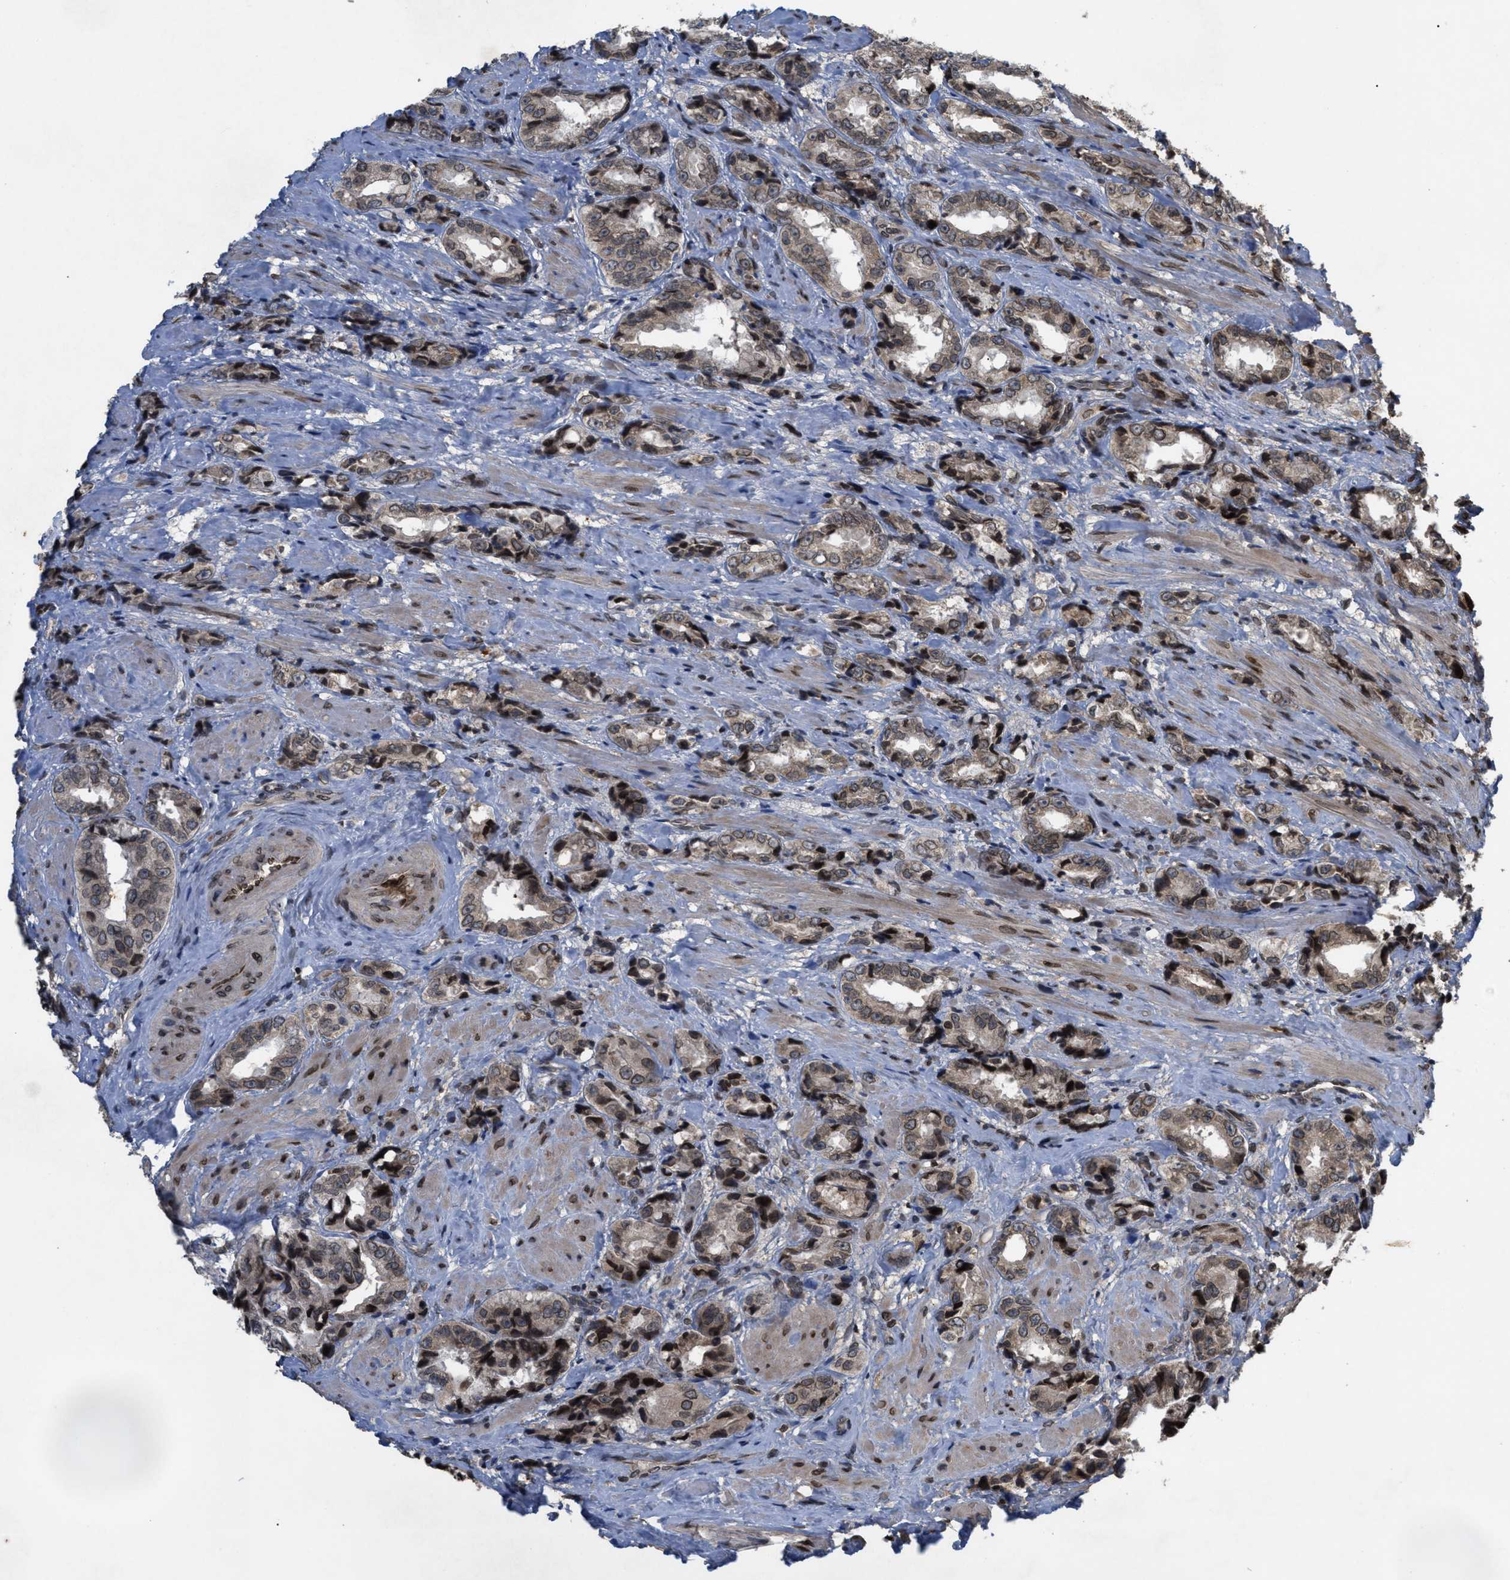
{"staining": {"intensity": "weak", "quantity": ">75%", "location": "cytoplasmic/membranous,nuclear"}, "tissue": "prostate cancer", "cell_type": "Tumor cells", "image_type": "cancer", "snomed": [{"axis": "morphology", "description": "Adenocarcinoma, High grade"}, {"axis": "topography", "description": "Prostate"}], "caption": "This image reveals prostate cancer (adenocarcinoma (high-grade)) stained with immunohistochemistry (IHC) to label a protein in brown. The cytoplasmic/membranous and nuclear of tumor cells show weak positivity for the protein. Nuclei are counter-stained blue.", "gene": "CRY1", "patient": {"sex": "male", "age": 61}}